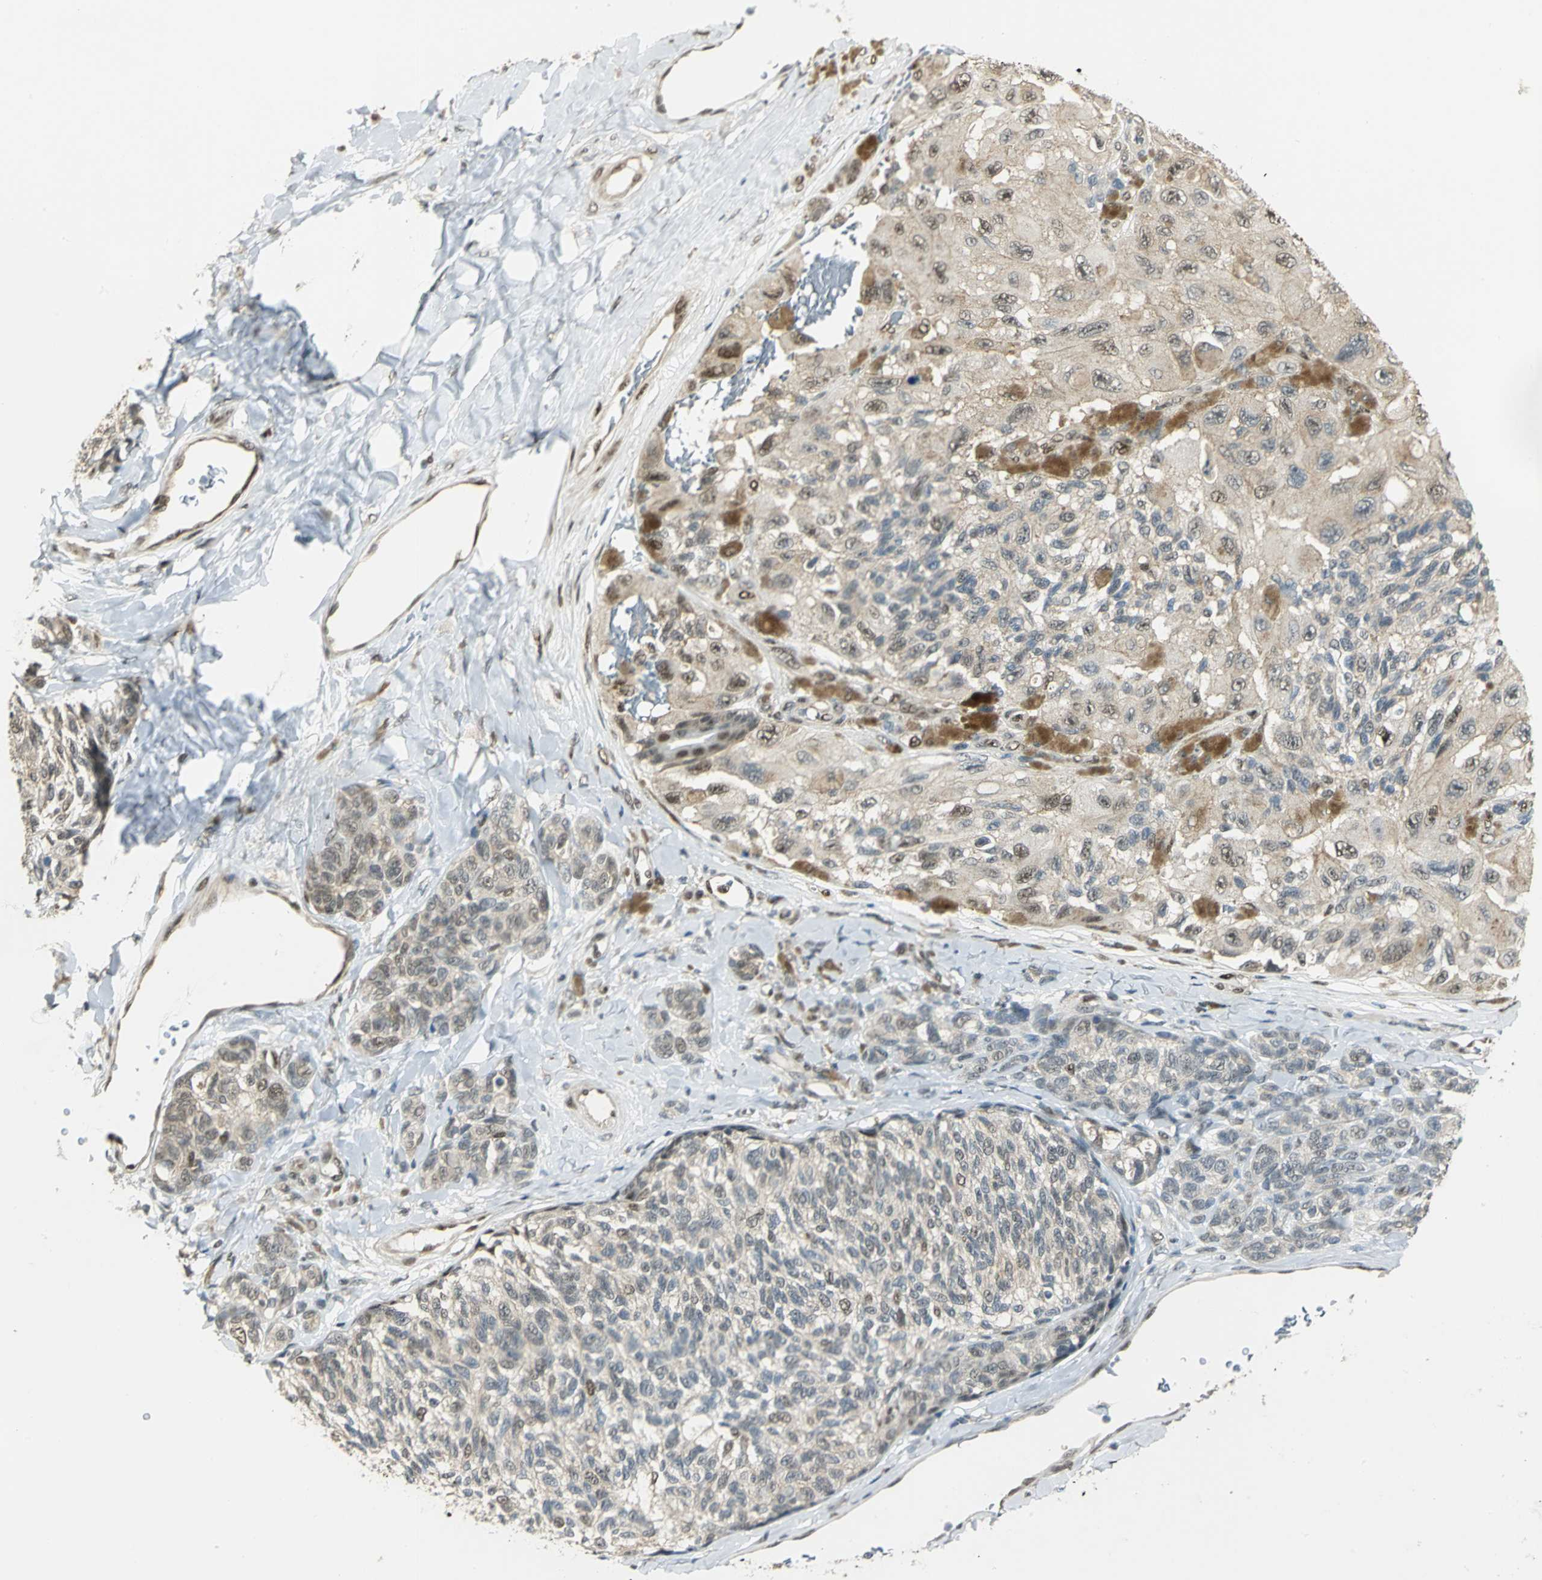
{"staining": {"intensity": "moderate", "quantity": "25%-75%", "location": "cytoplasmic/membranous,nuclear"}, "tissue": "melanoma", "cell_type": "Tumor cells", "image_type": "cancer", "snomed": [{"axis": "morphology", "description": "Malignant melanoma, NOS"}, {"axis": "topography", "description": "Skin"}], "caption": "Malignant melanoma tissue displays moderate cytoplasmic/membranous and nuclear positivity in approximately 25%-75% of tumor cells", "gene": "DDX5", "patient": {"sex": "female", "age": 73}}